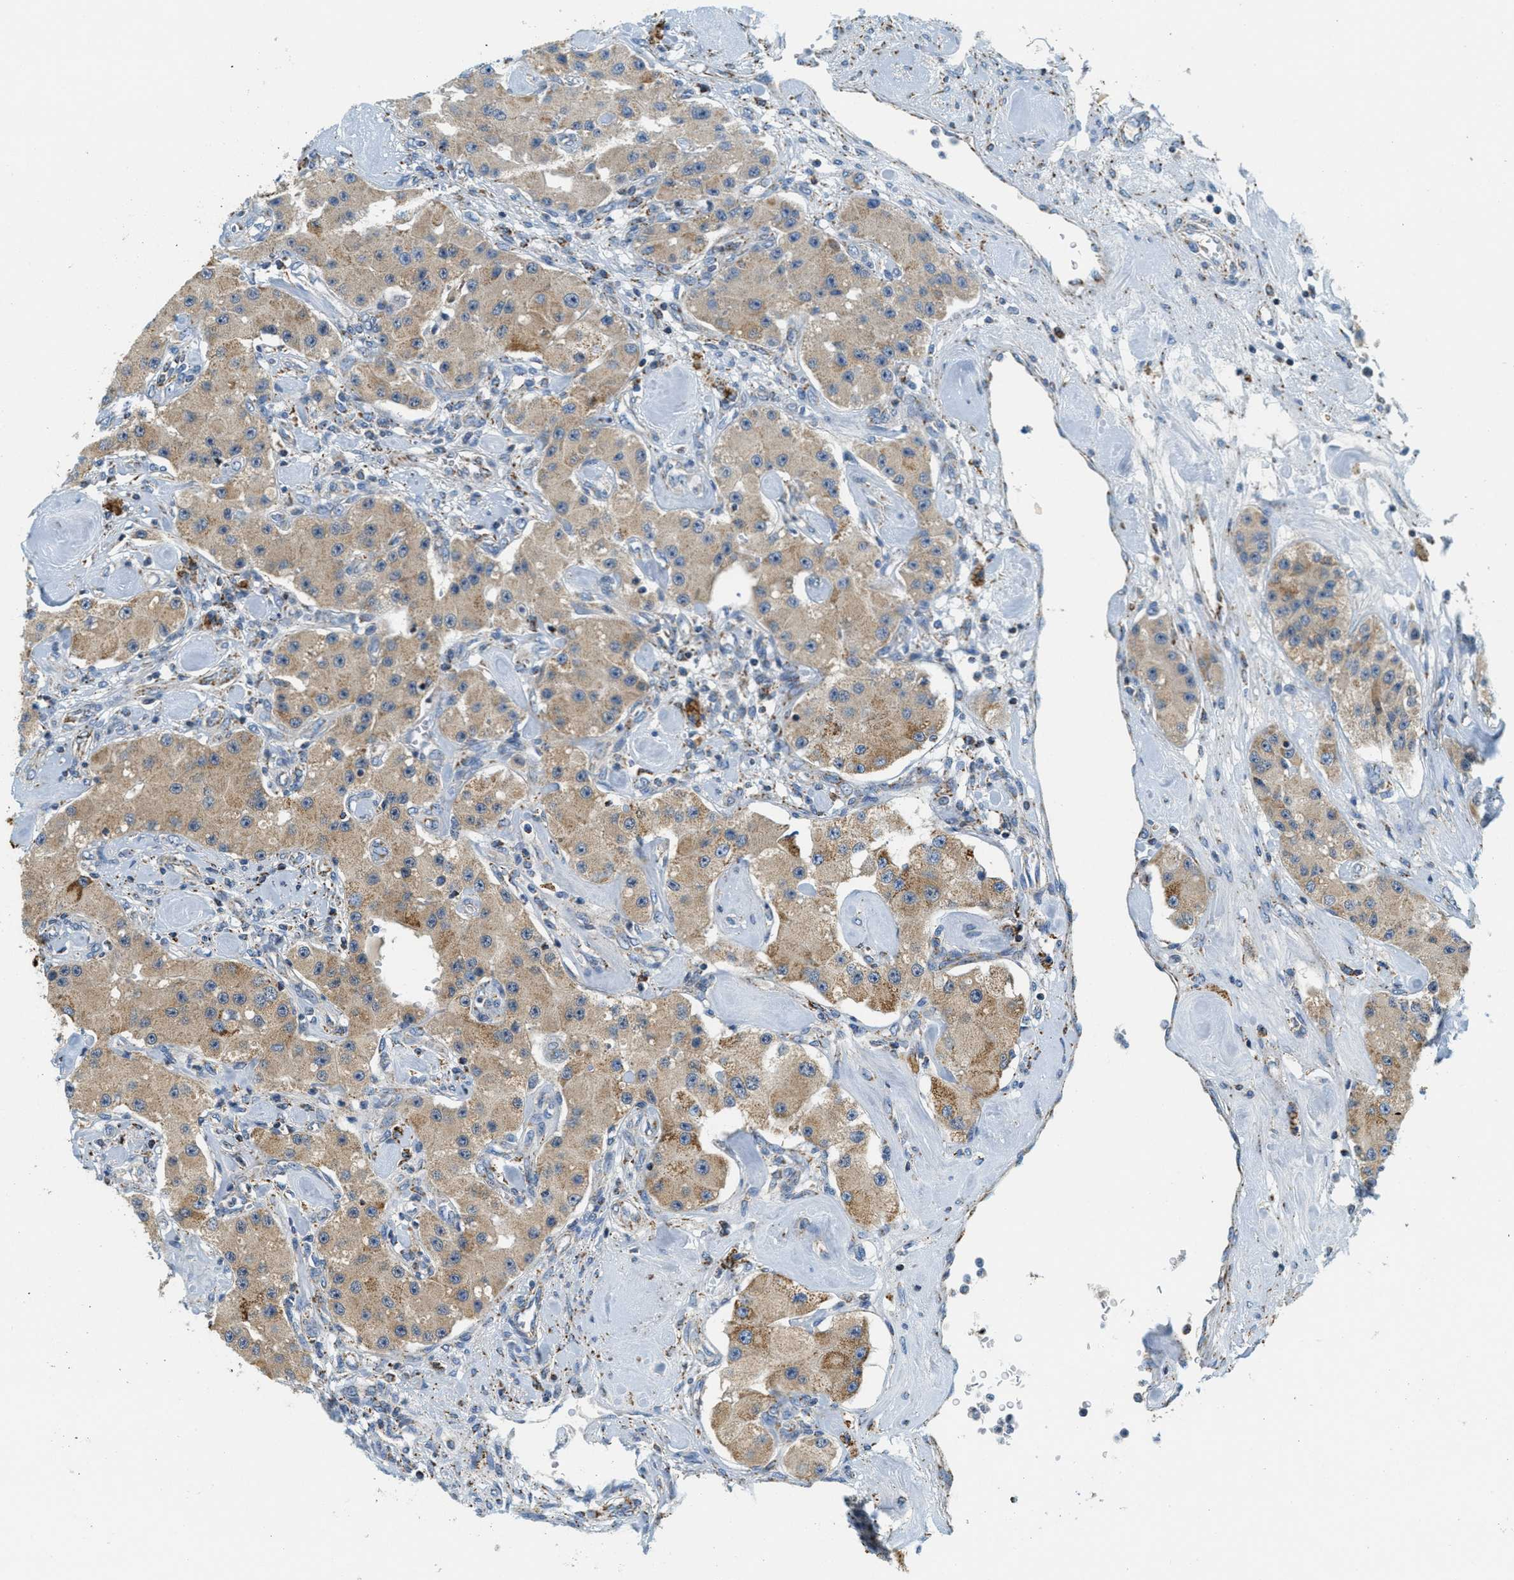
{"staining": {"intensity": "moderate", "quantity": ">75%", "location": "cytoplasmic/membranous"}, "tissue": "carcinoid", "cell_type": "Tumor cells", "image_type": "cancer", "snomed": [{"axis": "morphology", "description": "Carcinoid, malignant, NOS"}, {"axis": "topography", "description": "Pancreas"}], "caption": "Carcinoid stained with IHC exhibits moderate cytoplasmic/membranous staining in about >75% of tumor cells. The protein of interest is stained brown, and the nuclei are stained in blue (DAB (3,3'-diaminobenzidine) IHC with brightfield microscopy, high magnification).", "gene": "HLCS", "patient": {"sex": "male", "age": 41}}